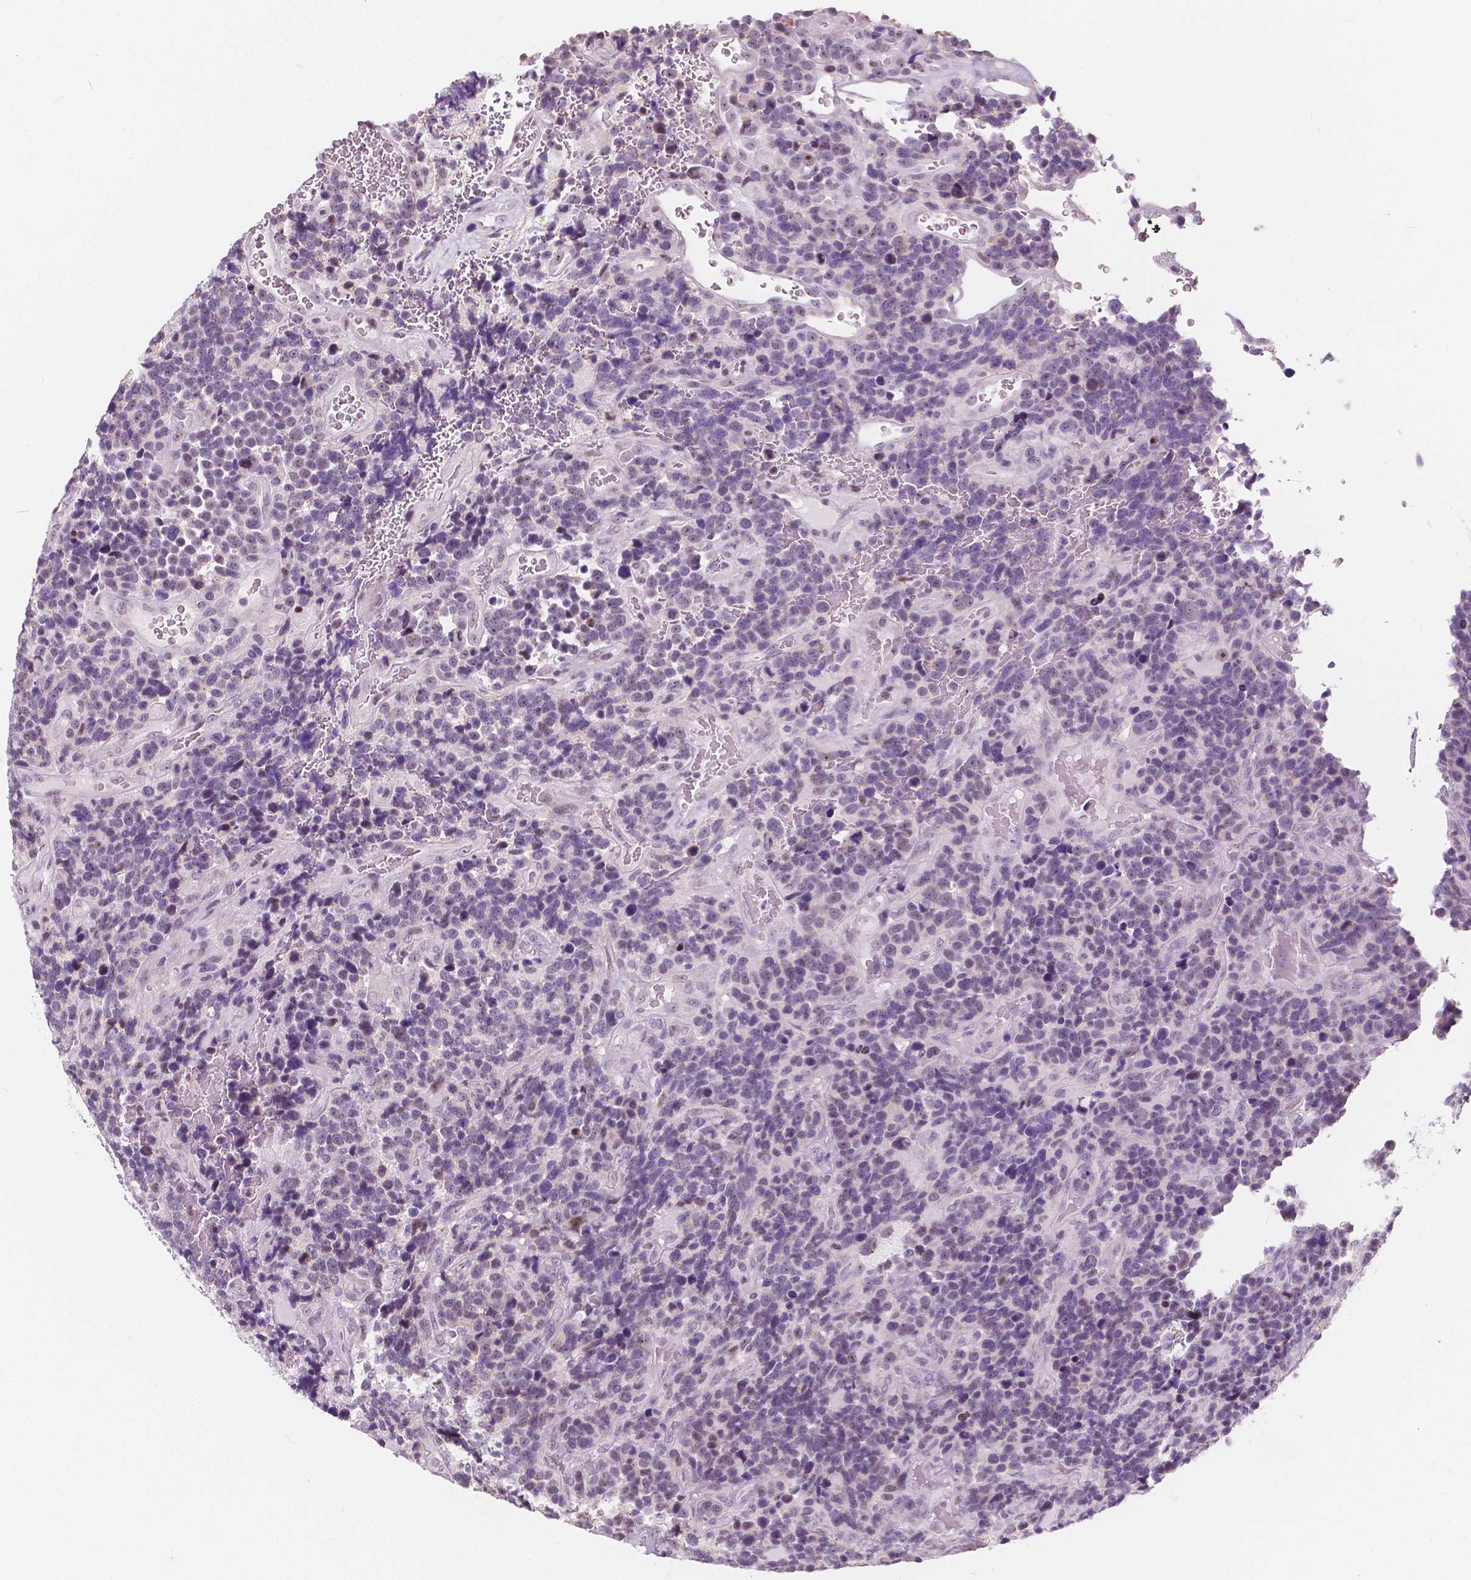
{"staining": {"intensity": "negative", "quantity": "none", "location": "none"}, "tissue": "glioma", "cell_type": "Tumor cells", "image_type": "cancer", "snomed": [{"axis": "morphology", "description": "Glioma, malignant, High grade"}, {"axis": "topography", "description": "Brain"}], "caption": "IHC histopathology image of neoplastic tissue: high-grade glioma (malignant) stained with DAB displays no significant protein expression in tumor cells.", "gene": "NOLC1", "patient": {"sex": "male", "age": 33}}